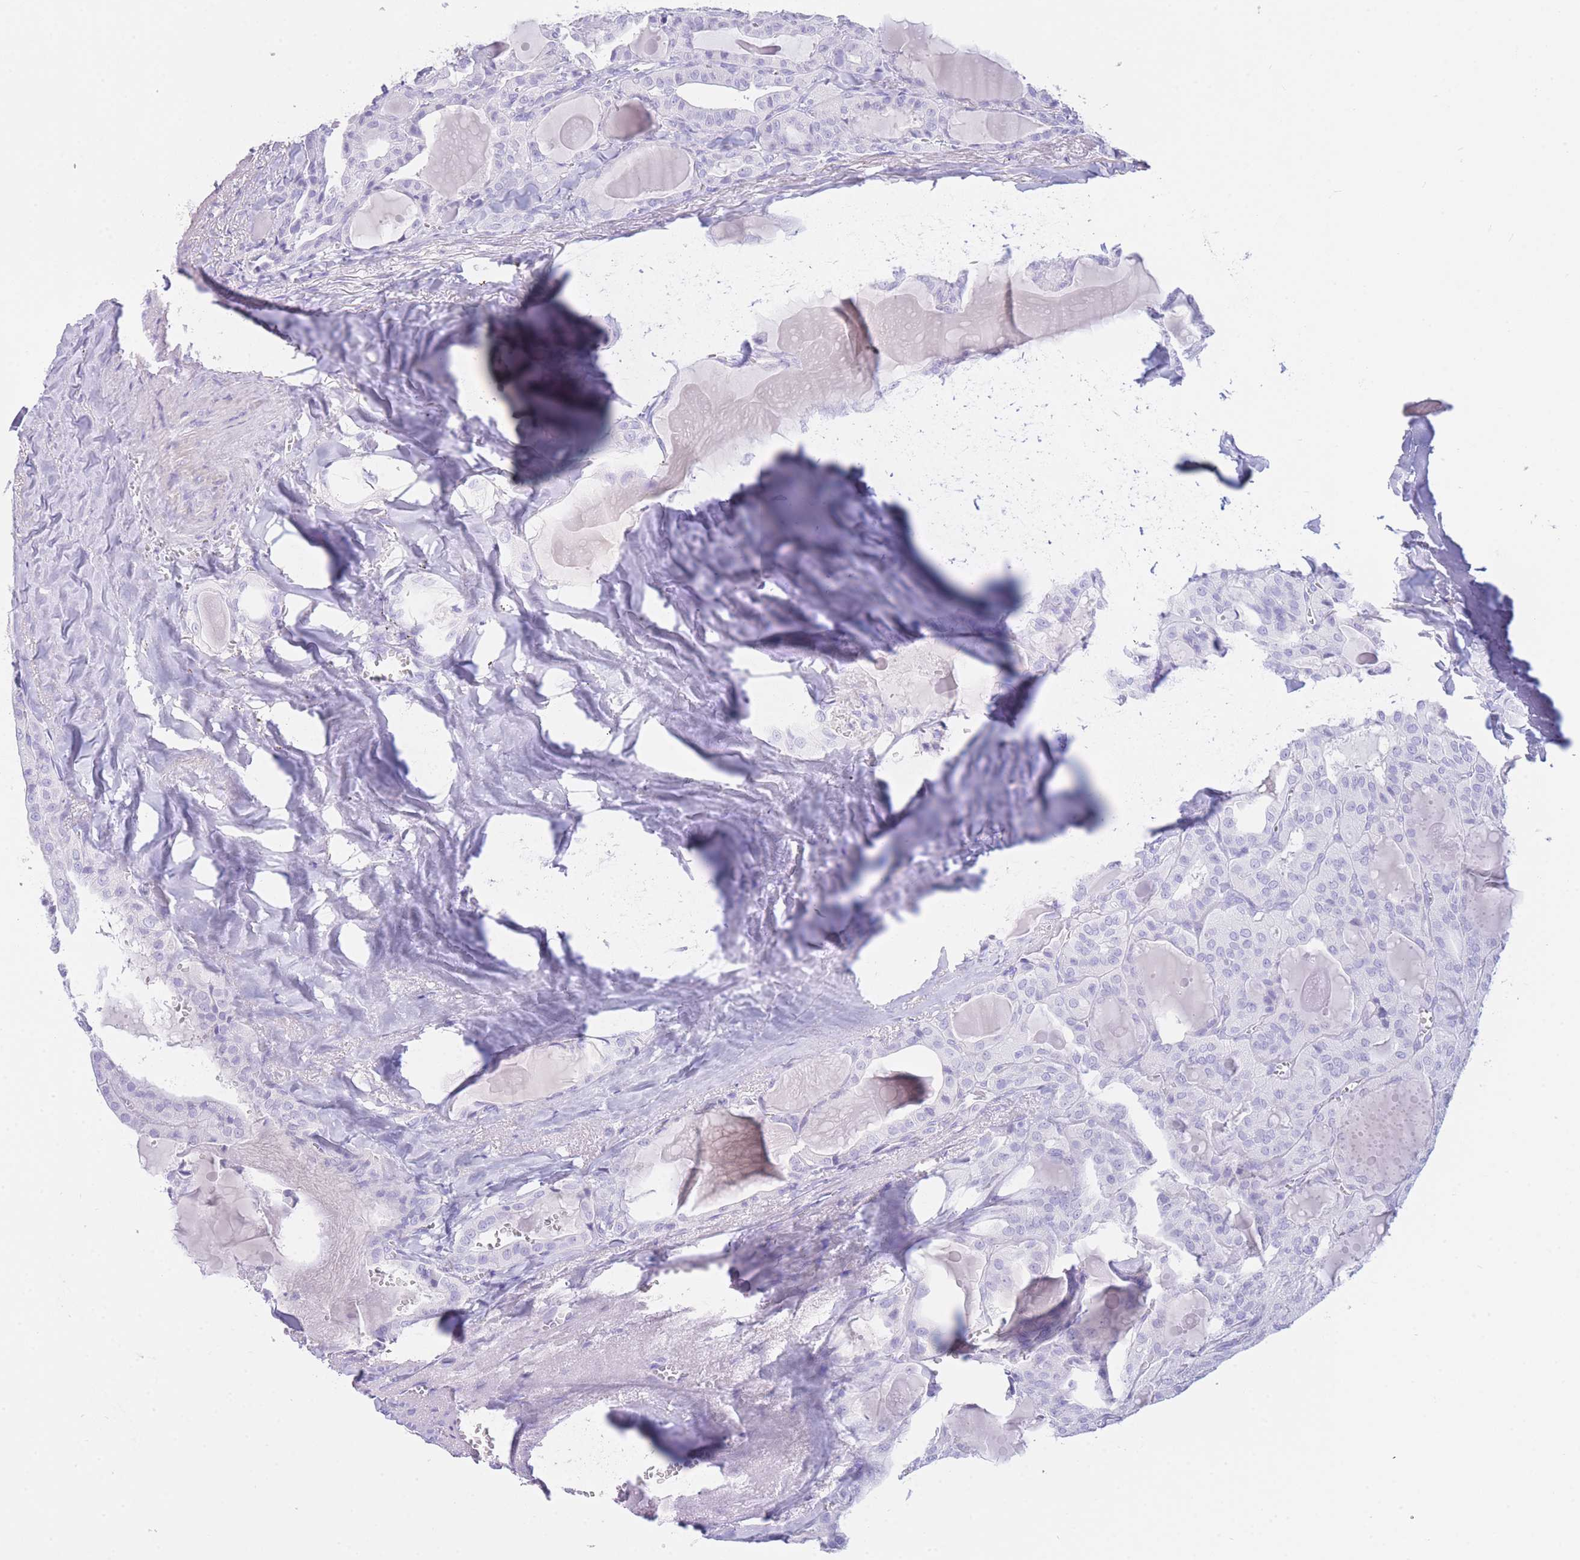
{"staining": {"intensity": "negative", "quantity": "none", "location": "none"}, "tissue": "thyroid cancer", "cell_type": "Tumor cells", "image_type": "cancer", "snomed": [{"axis": "morphology", "description": "Papillary adenocarcinoma, NOS"}, {"axis": "topography", "description": "Thyroid gland"}], "caption": "Immunohistochemistry (IHC) image of human thyroid papillary adenocarcinoma stained for a protein (brown), which demonstrates no expression in tumor cells.", "gene": "PLBD1", "patient": {"sex": "male", "age": 52}}